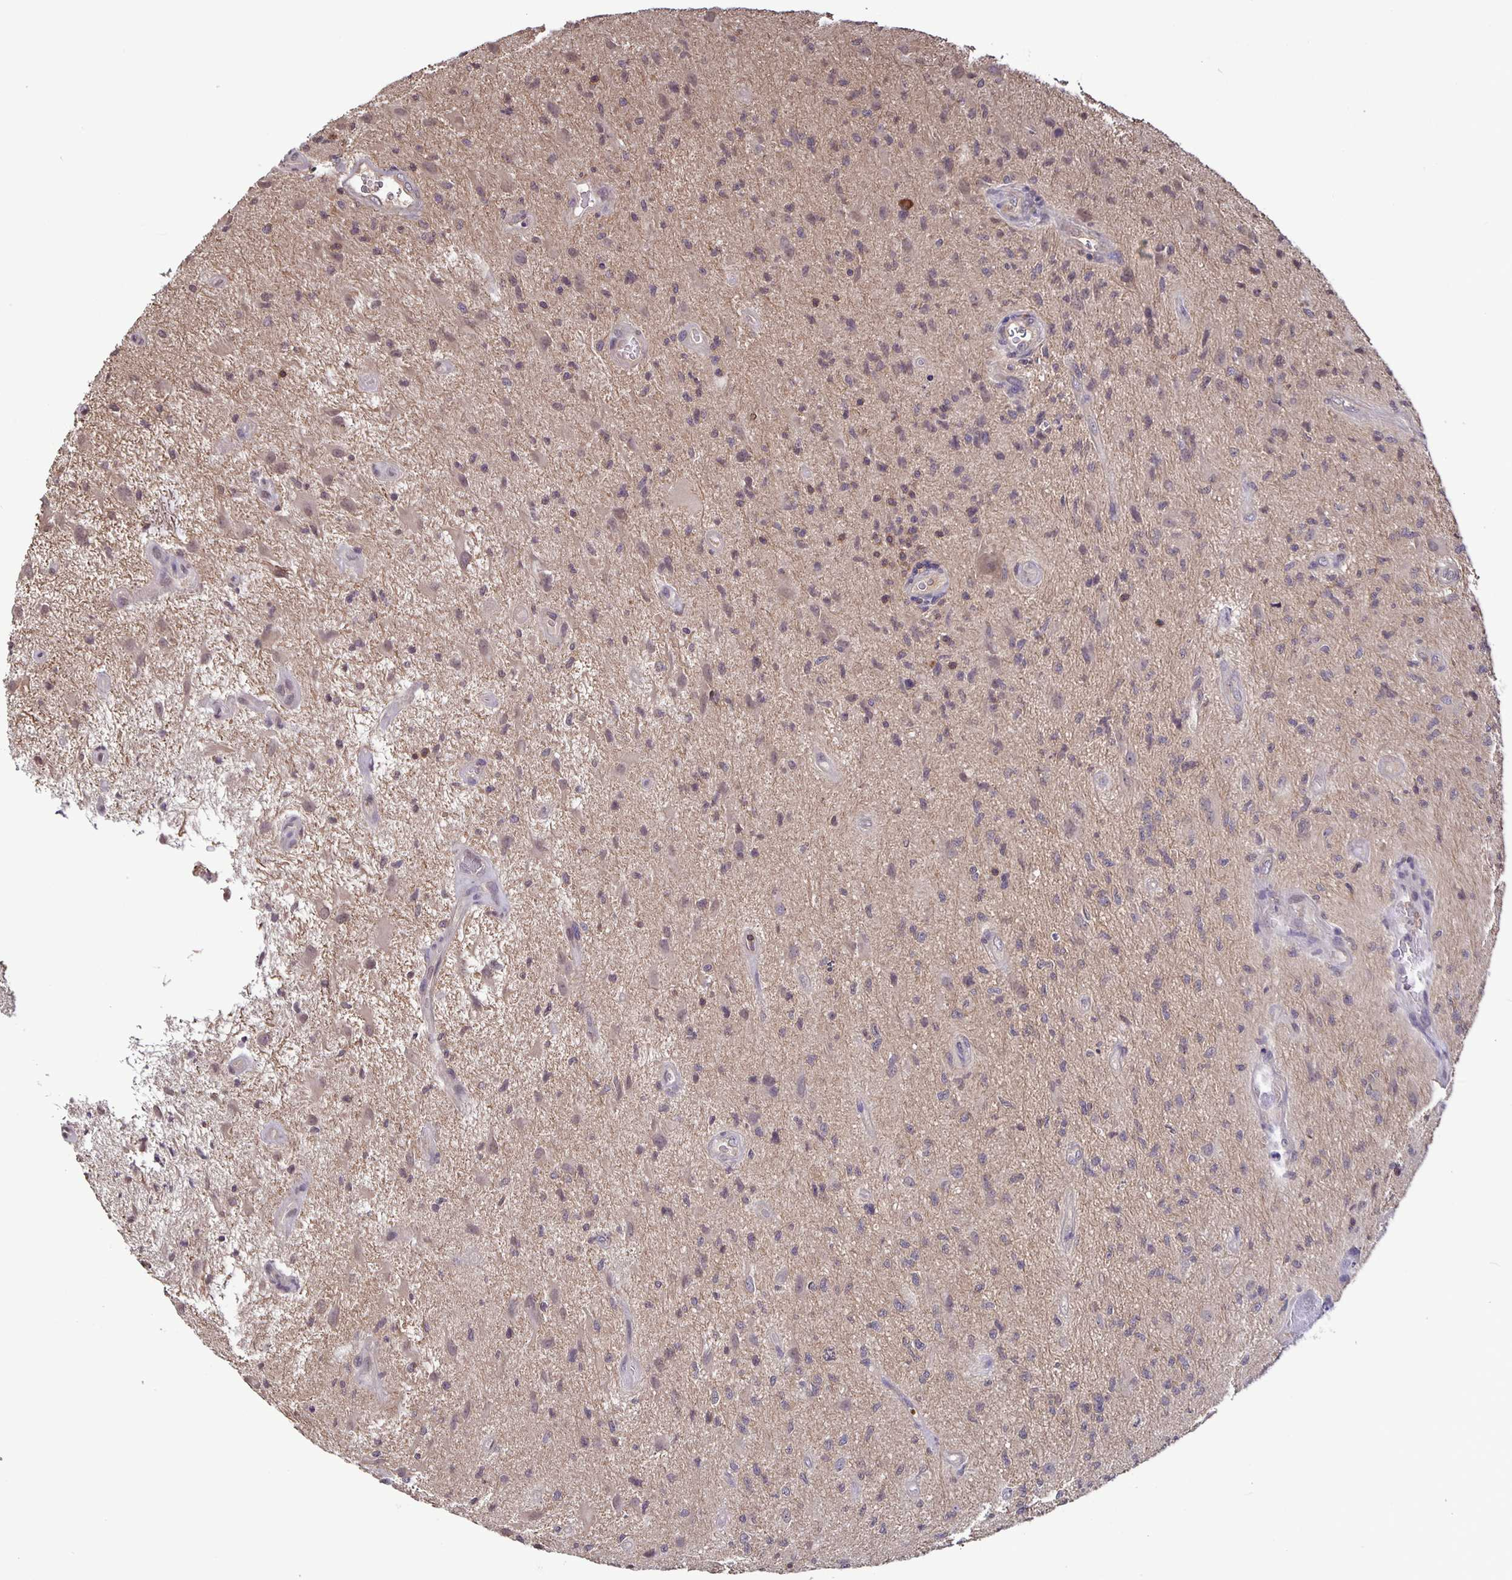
{"staining": {"intensity": "moderate", "quantity": "<25%", "location": "cytoplasmic/membranous"}, "tissue": "glioma", "cell_type": "Tumor cells", "image_type": "cancer", "snomed": [{"axis": "morphology", "description": "Glioma, malignant, High grade"}, {"axis": "topography", "description": "Brain"}], "caption": "A brown stain shows moderate cytoplasmic/membranous staining of a protein in high-grade glioma (malignant) tumor cells. The protein of interest is shown in brown color, while the nuclei are stained blue.", "gene": "FEM1C", "patient": {"sex": "male", "age": 67}}